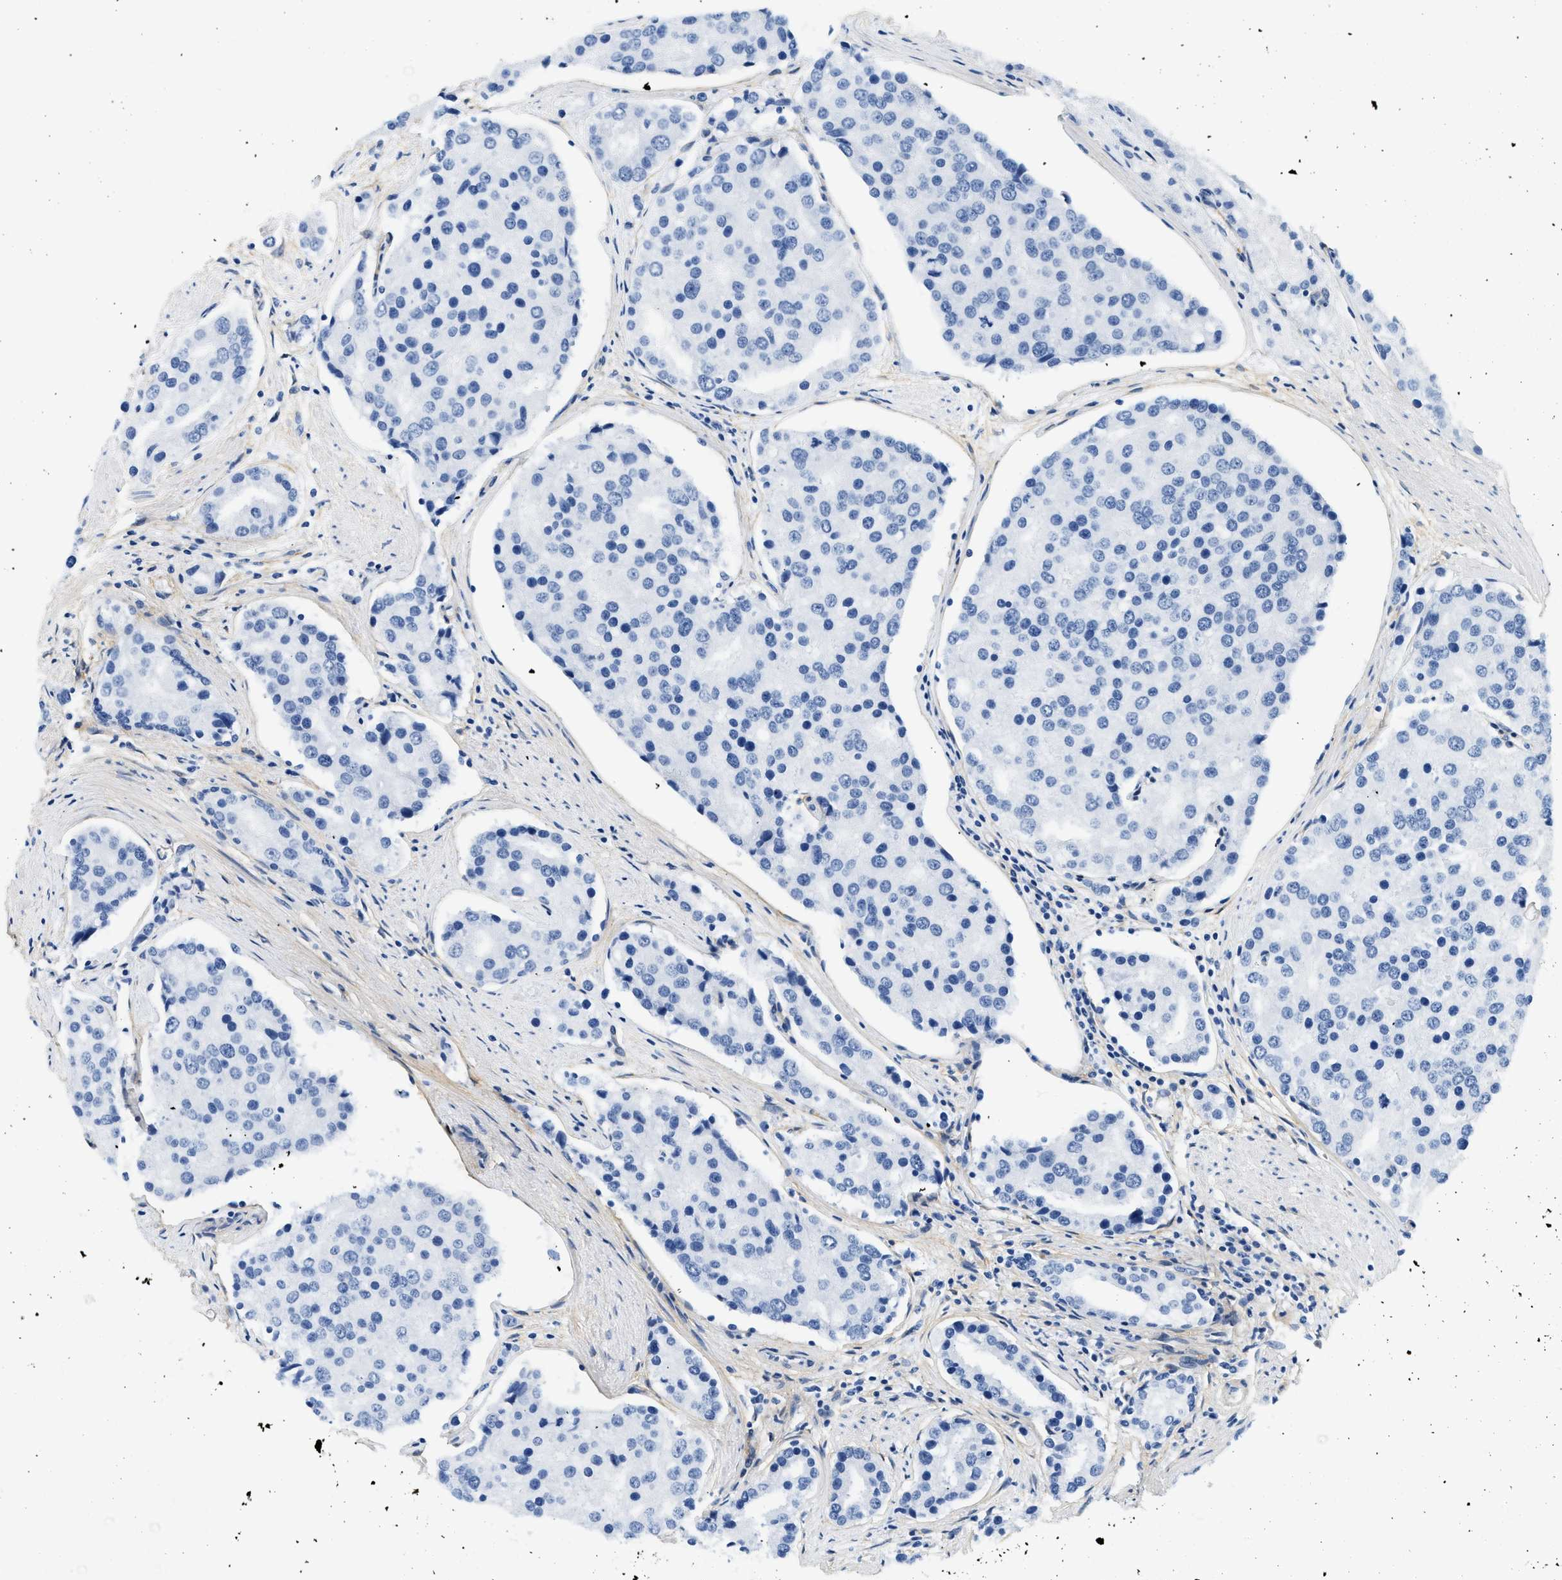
{"staining": {"intensity": "negative", "quantity": "none", "location": "none"}, "tissue": "prostate cancer", "cell_type": "Tumor cells", "image_type": "cancer", "snomed": [{"axis": "morphology", "description": "Adenocarcinoma, High grade"}, {"axis": "topography", "description": "Prostate"}], "caption": "Human prostate cancer (adenocarcinoma (high-grade)) stained for a protein using immunohistochemistry displays no expression in tumor cells.", "gene": "PDGFRB", "patient": {"sex": "male", "age": 50}}